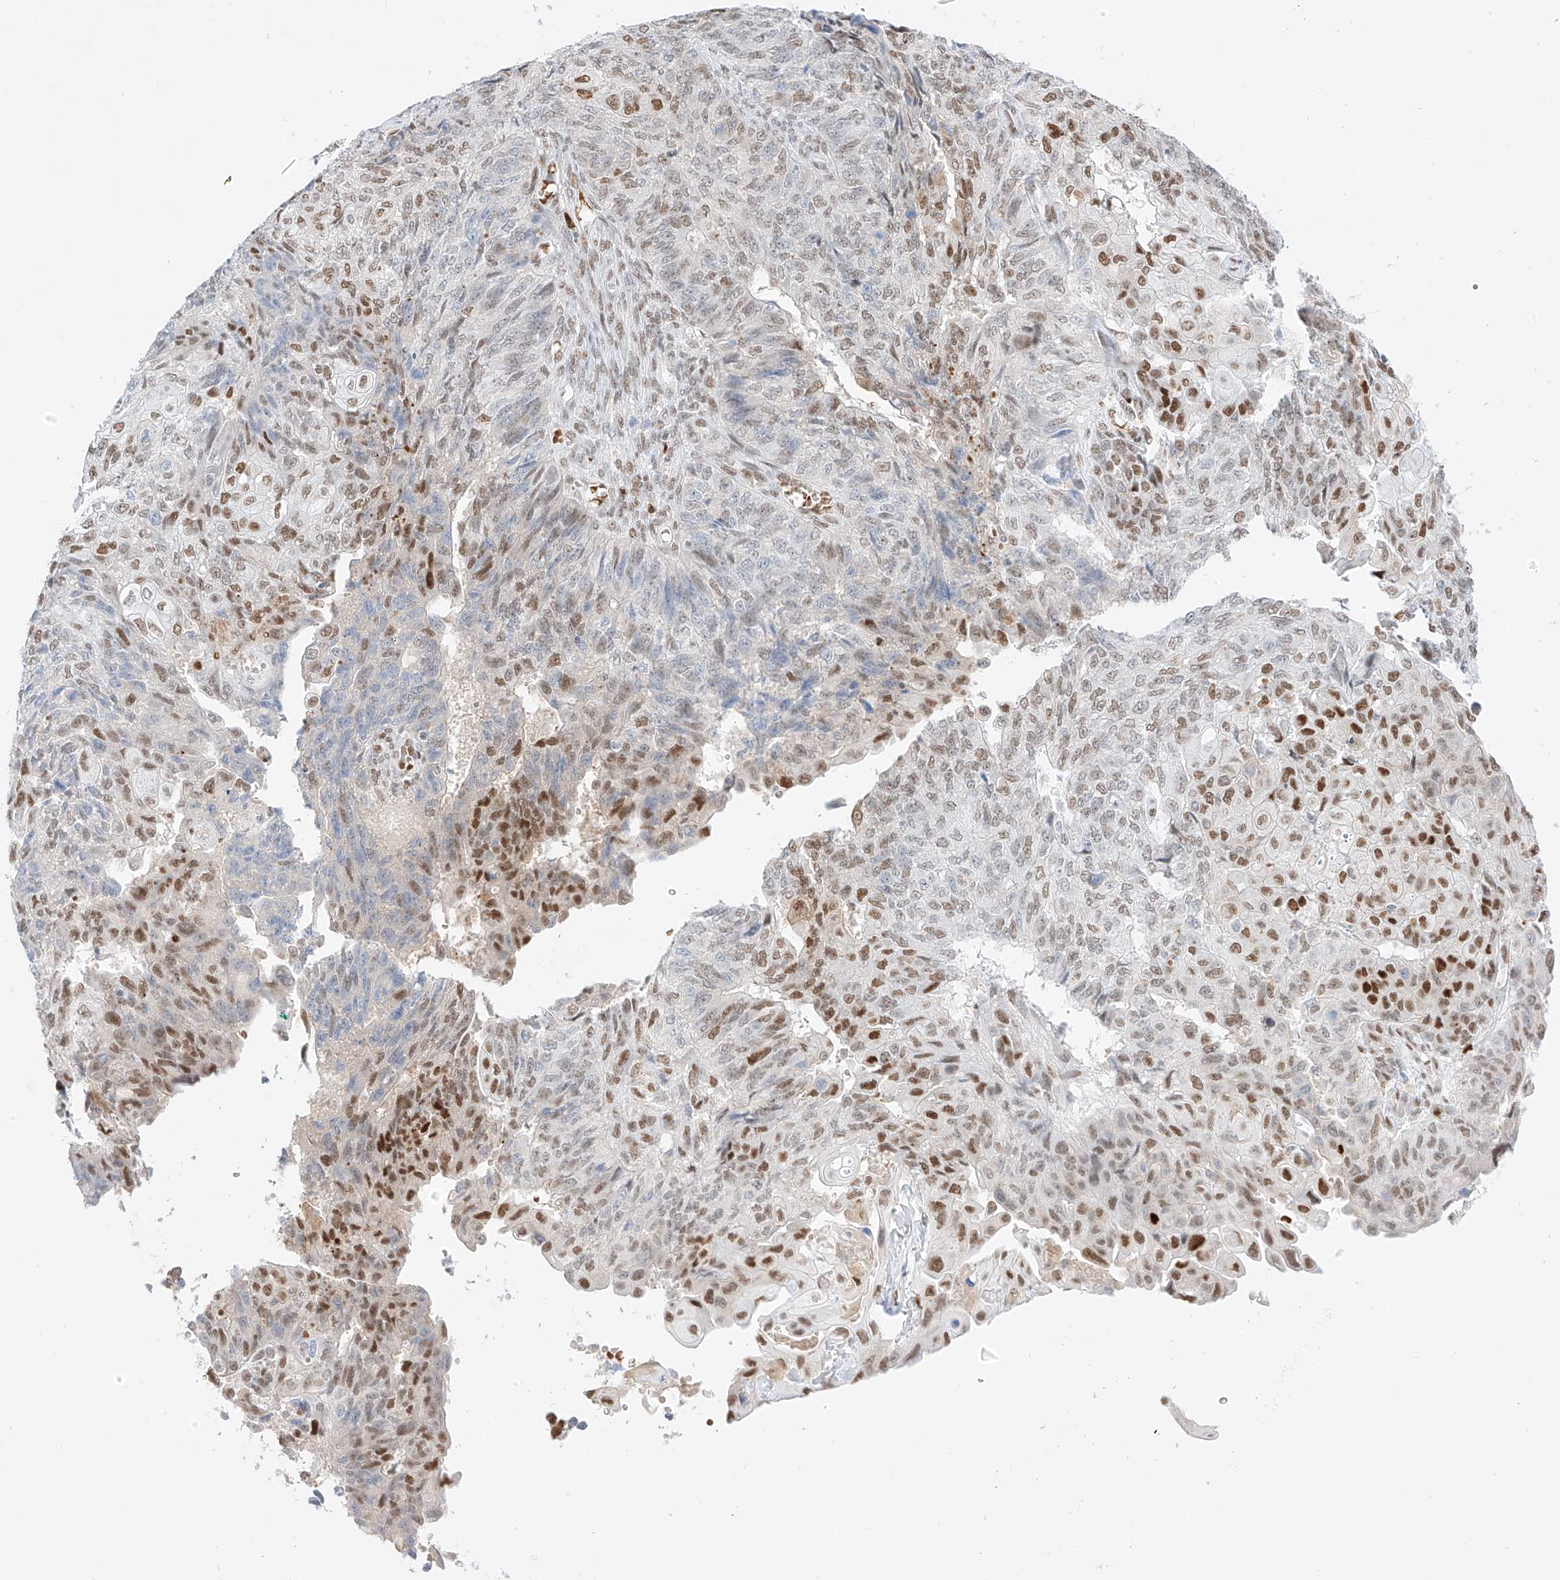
{"staining": {"intensity": "moderate", "quantity": "25%-75%", "location": "nuclear"}, "tissue": "endometrial cancer", "cell_type": "Tumor cells", "image_type": "cancer", "snomed": [{"axis": "morphology", "description": "Adenocarcinoma, NOS"}, {"axis": "topography", "description": "Endometrium"}], "caption": "Immunohistochemical staining of human endometrial cancer (adenocarcinoma) displays medium levels of moderate nuclear positivity in about 25%-75% of tumor cells.", "gene": "APIP", "patient": {"sex": "female", "age": 32}}